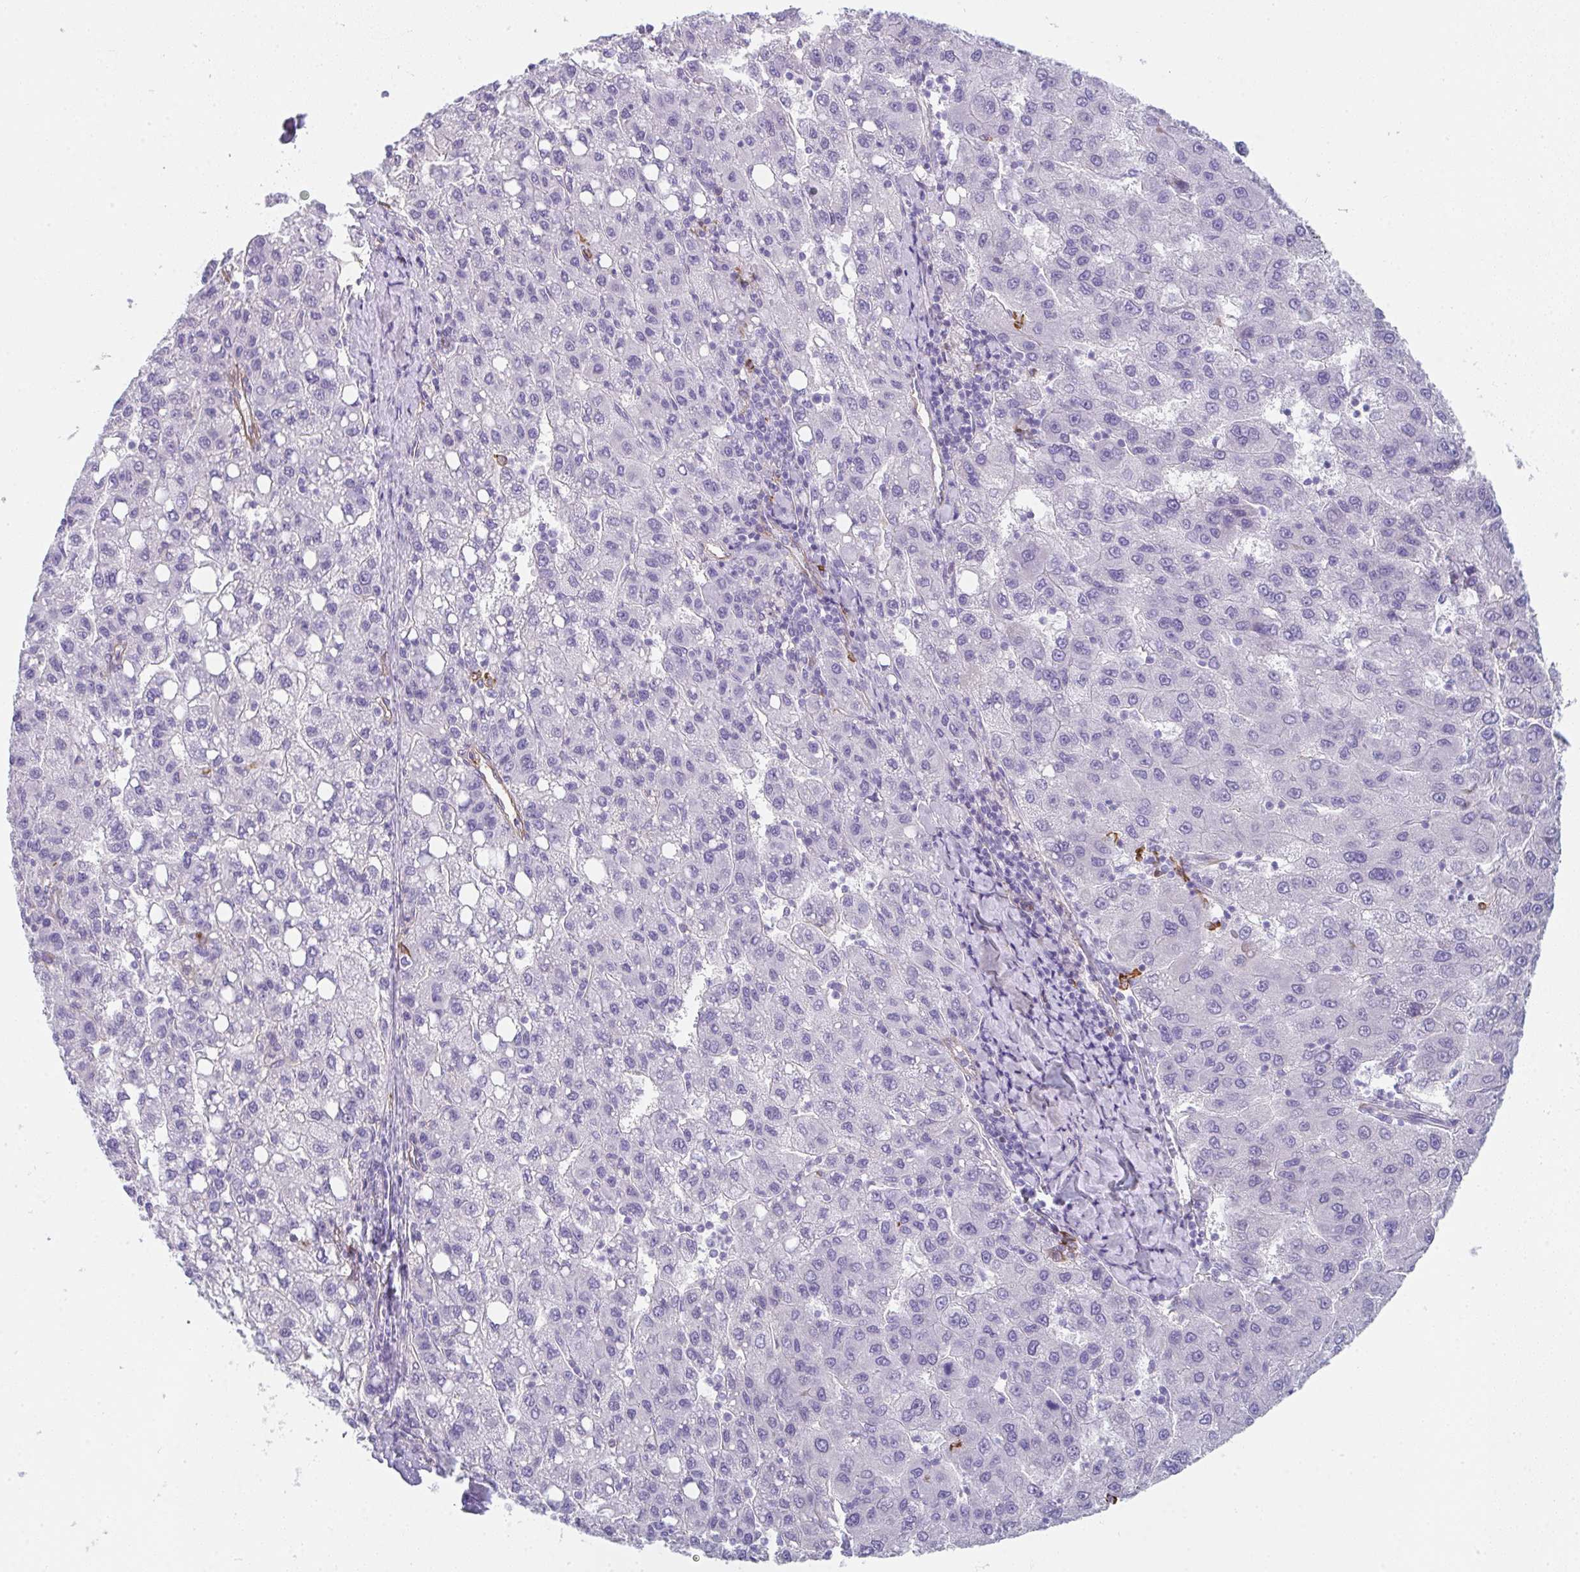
{"staining": {"intensity": "negative", "quantity": "none", "location": "none"}, "tissue": "liver cancer", "cell_type": "Tumor cells", "image_type": "cancer", "snomed": [{"axis": "morphology", "description": "Carcinoma, Hepatocellular, NOS"}, {"axis": "topography", "description": "Liver"}], "caption": "A high-resolution histopathology image shows immunohistochemistry staining of liver cancer (hepatocellular carcinoma), which displays no significant expression in tumor cells.", "gene": "DBN1", "patient": {"sex": "female", "age": 82}}